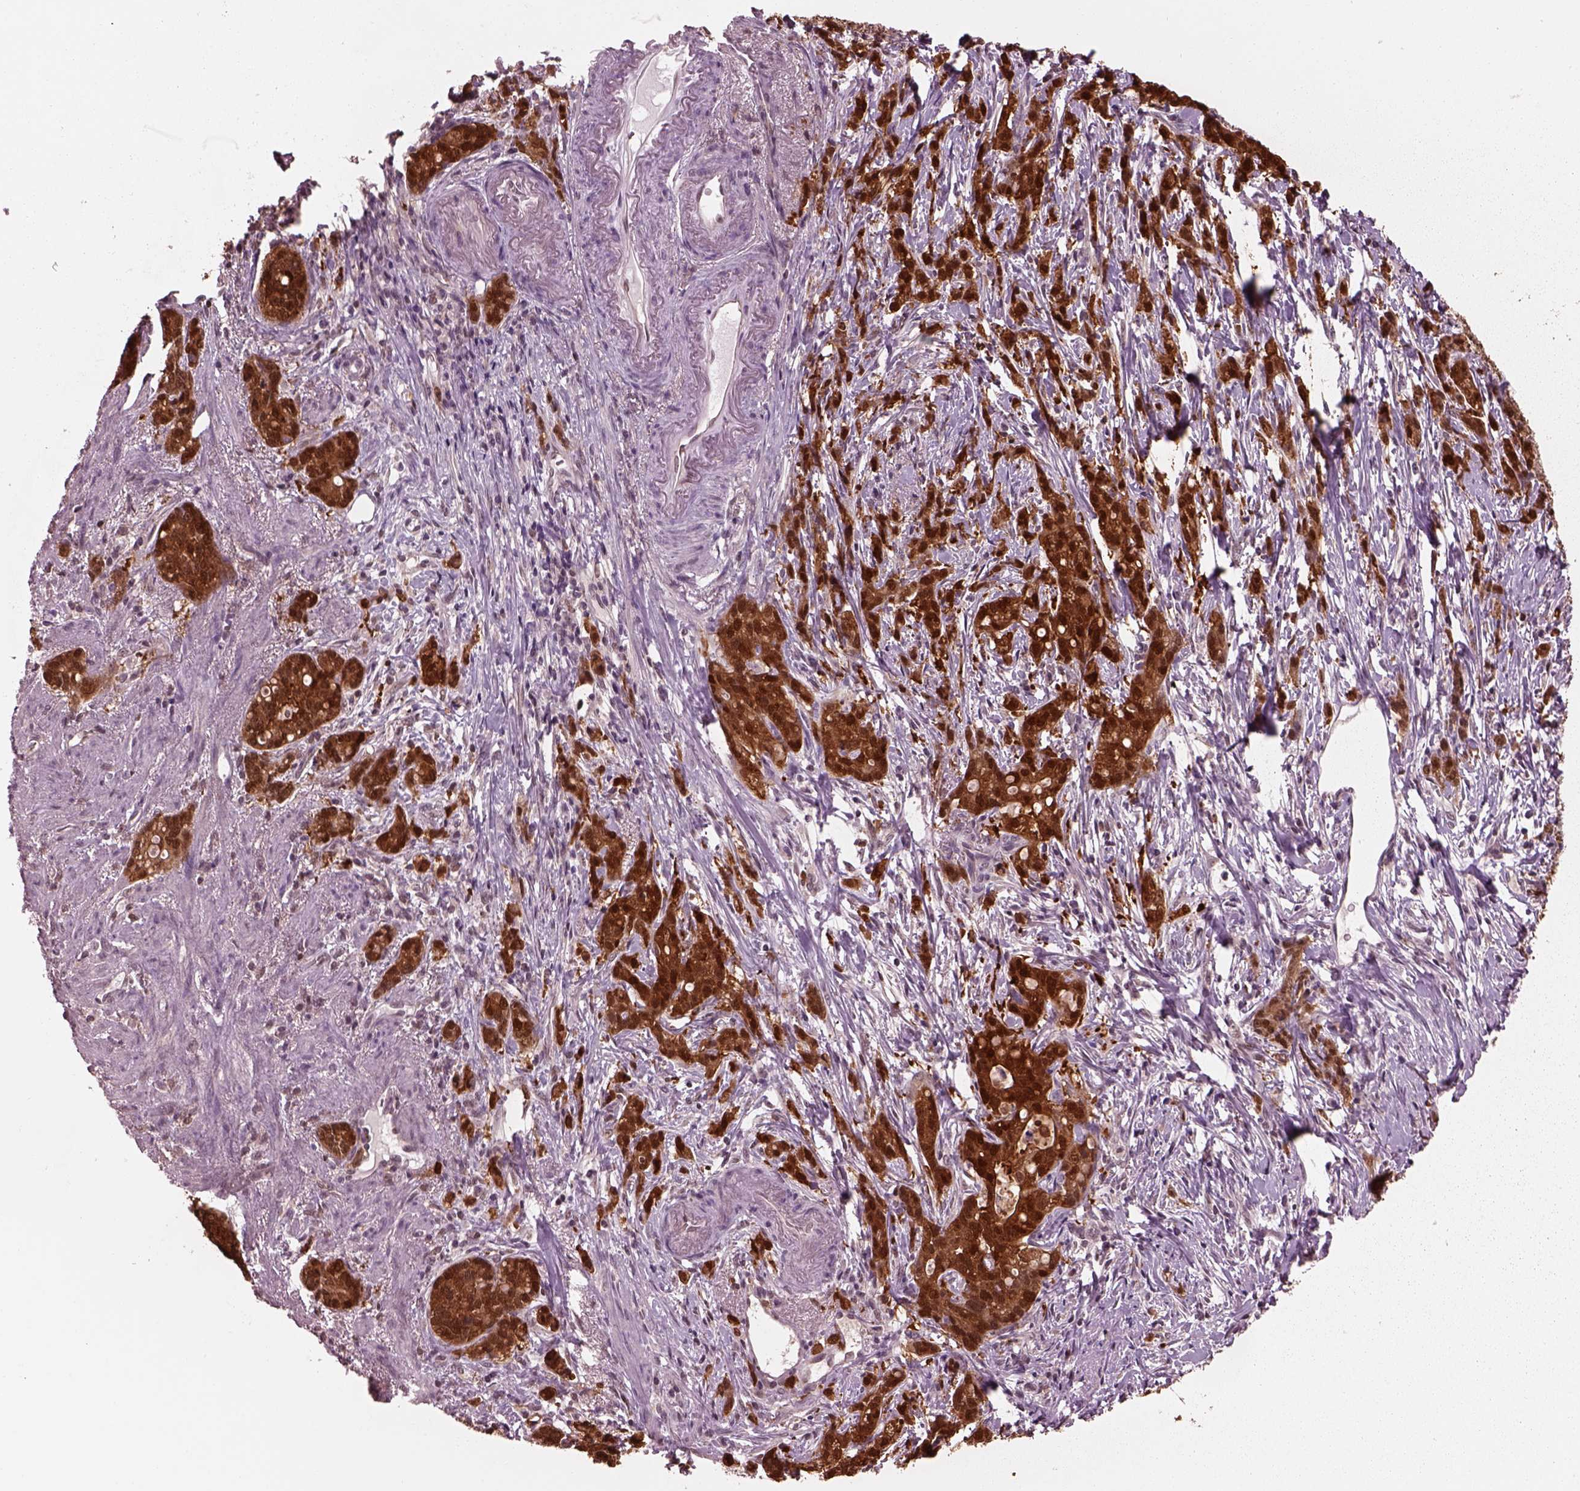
{"staining": {"intensity": "strong", "quantity": ">75%", "location": "cytoplasmic/membranous,nuclear"}, "tissue": "stomach cancer", "cell_type": "Tumor cells", "image_type": "cancer", "snomed": [{"axis": "morphology", "description": "Adenocarcinoma, NOS"}, {"axis": "topography", "description": "Stomach, lower"}], "caption": "Protein analysis of stomach cancer tissue displays strong cytoplasmic/membranous and nuclear expression in approximately >75% of tumor cells.", "gene": "SRI", "patient": {"sex": "male", "age": 88}}